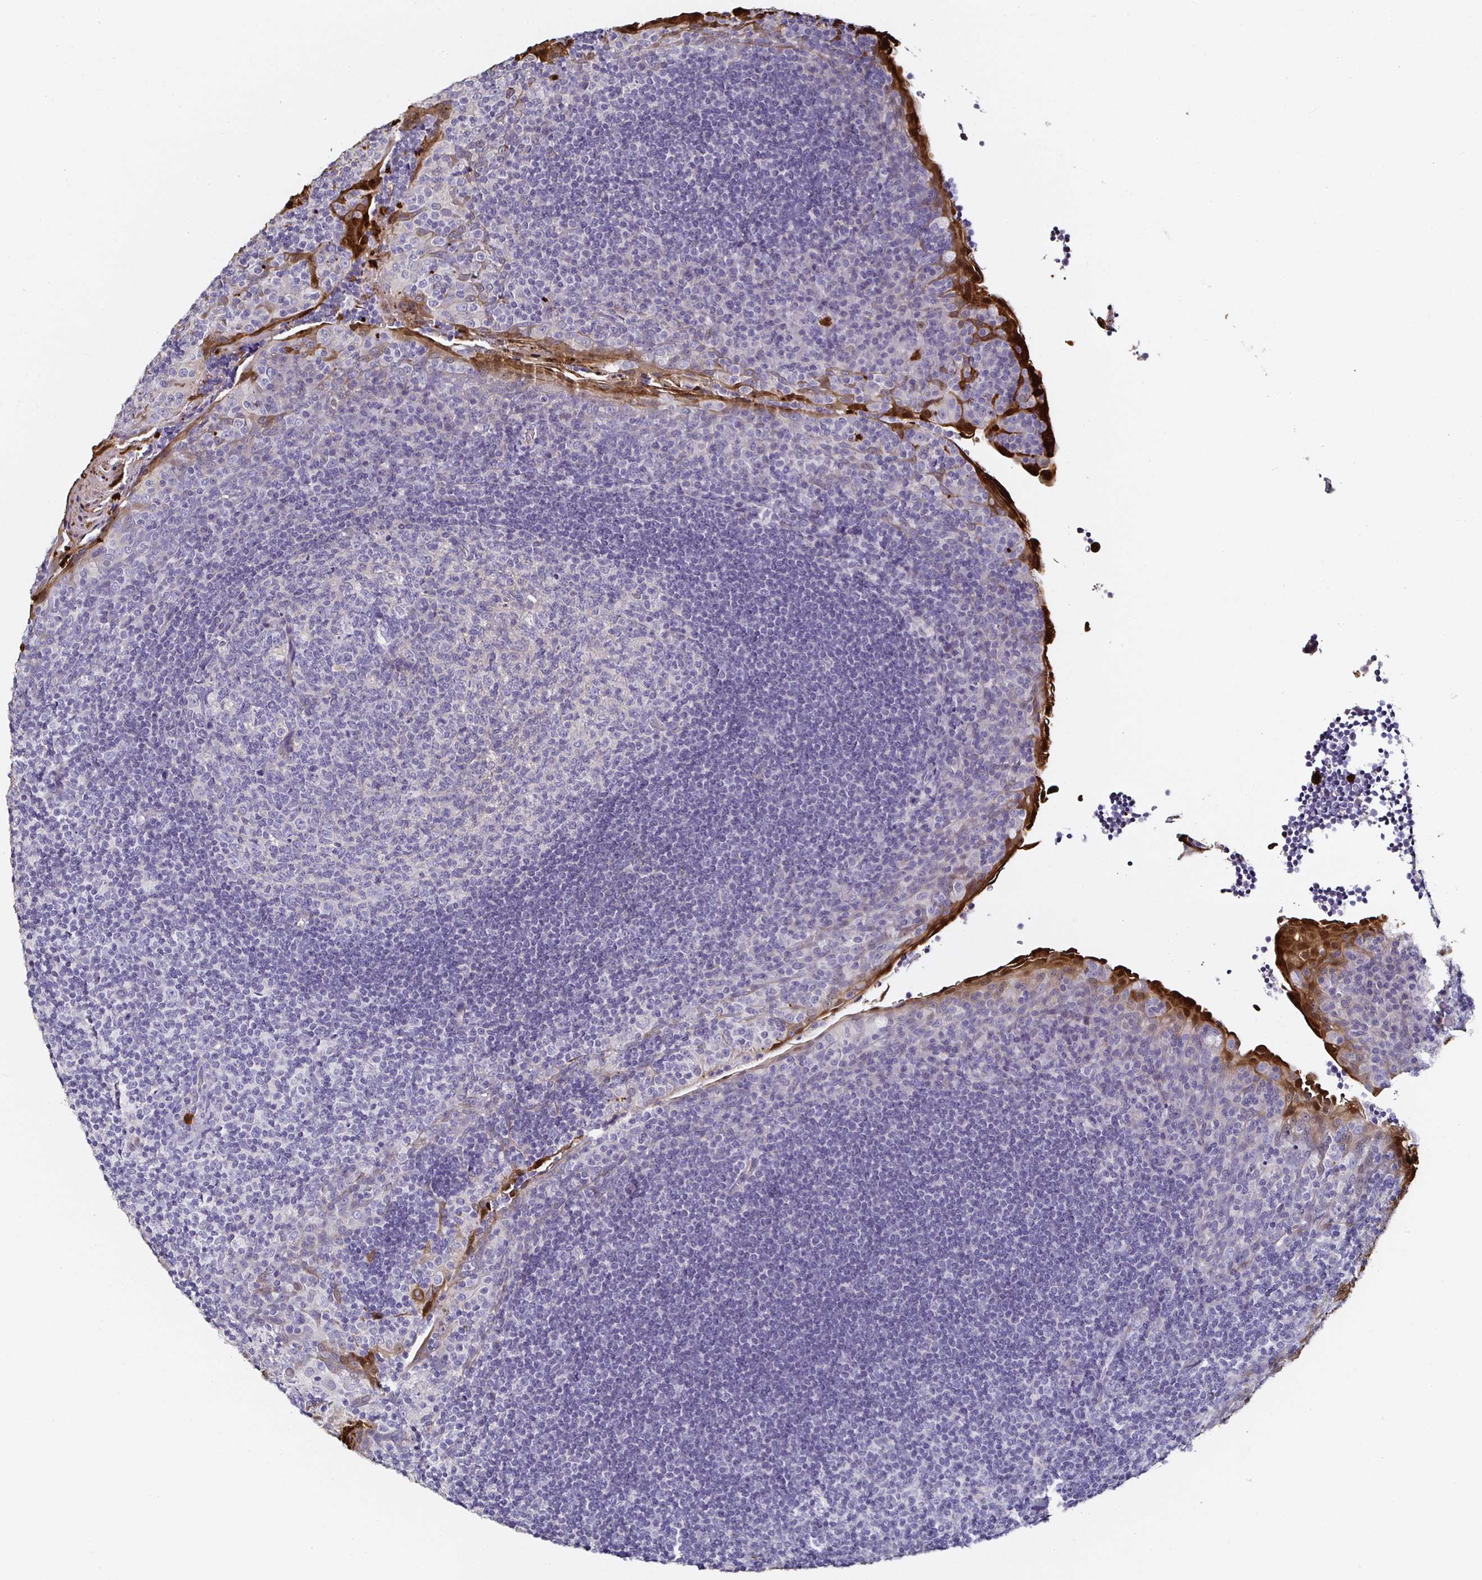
{"staining": {"intensity": "negative", "quantity": "none", "location": "none"}, "tissue": "tonsil", "cell_type": "Germinal center cells", "image_type": "normal", "snomed": [{"axis": "morphology", "description": "Normal tissue, NOS"}, {"axis": "topography", "description": "Tonsil"}], "caption": "The IHC histopathology image has no significant positivity in germinal center cells of tonsil.", "gene": "TLR4", "patient": {"sex": "male", "age": 17}}